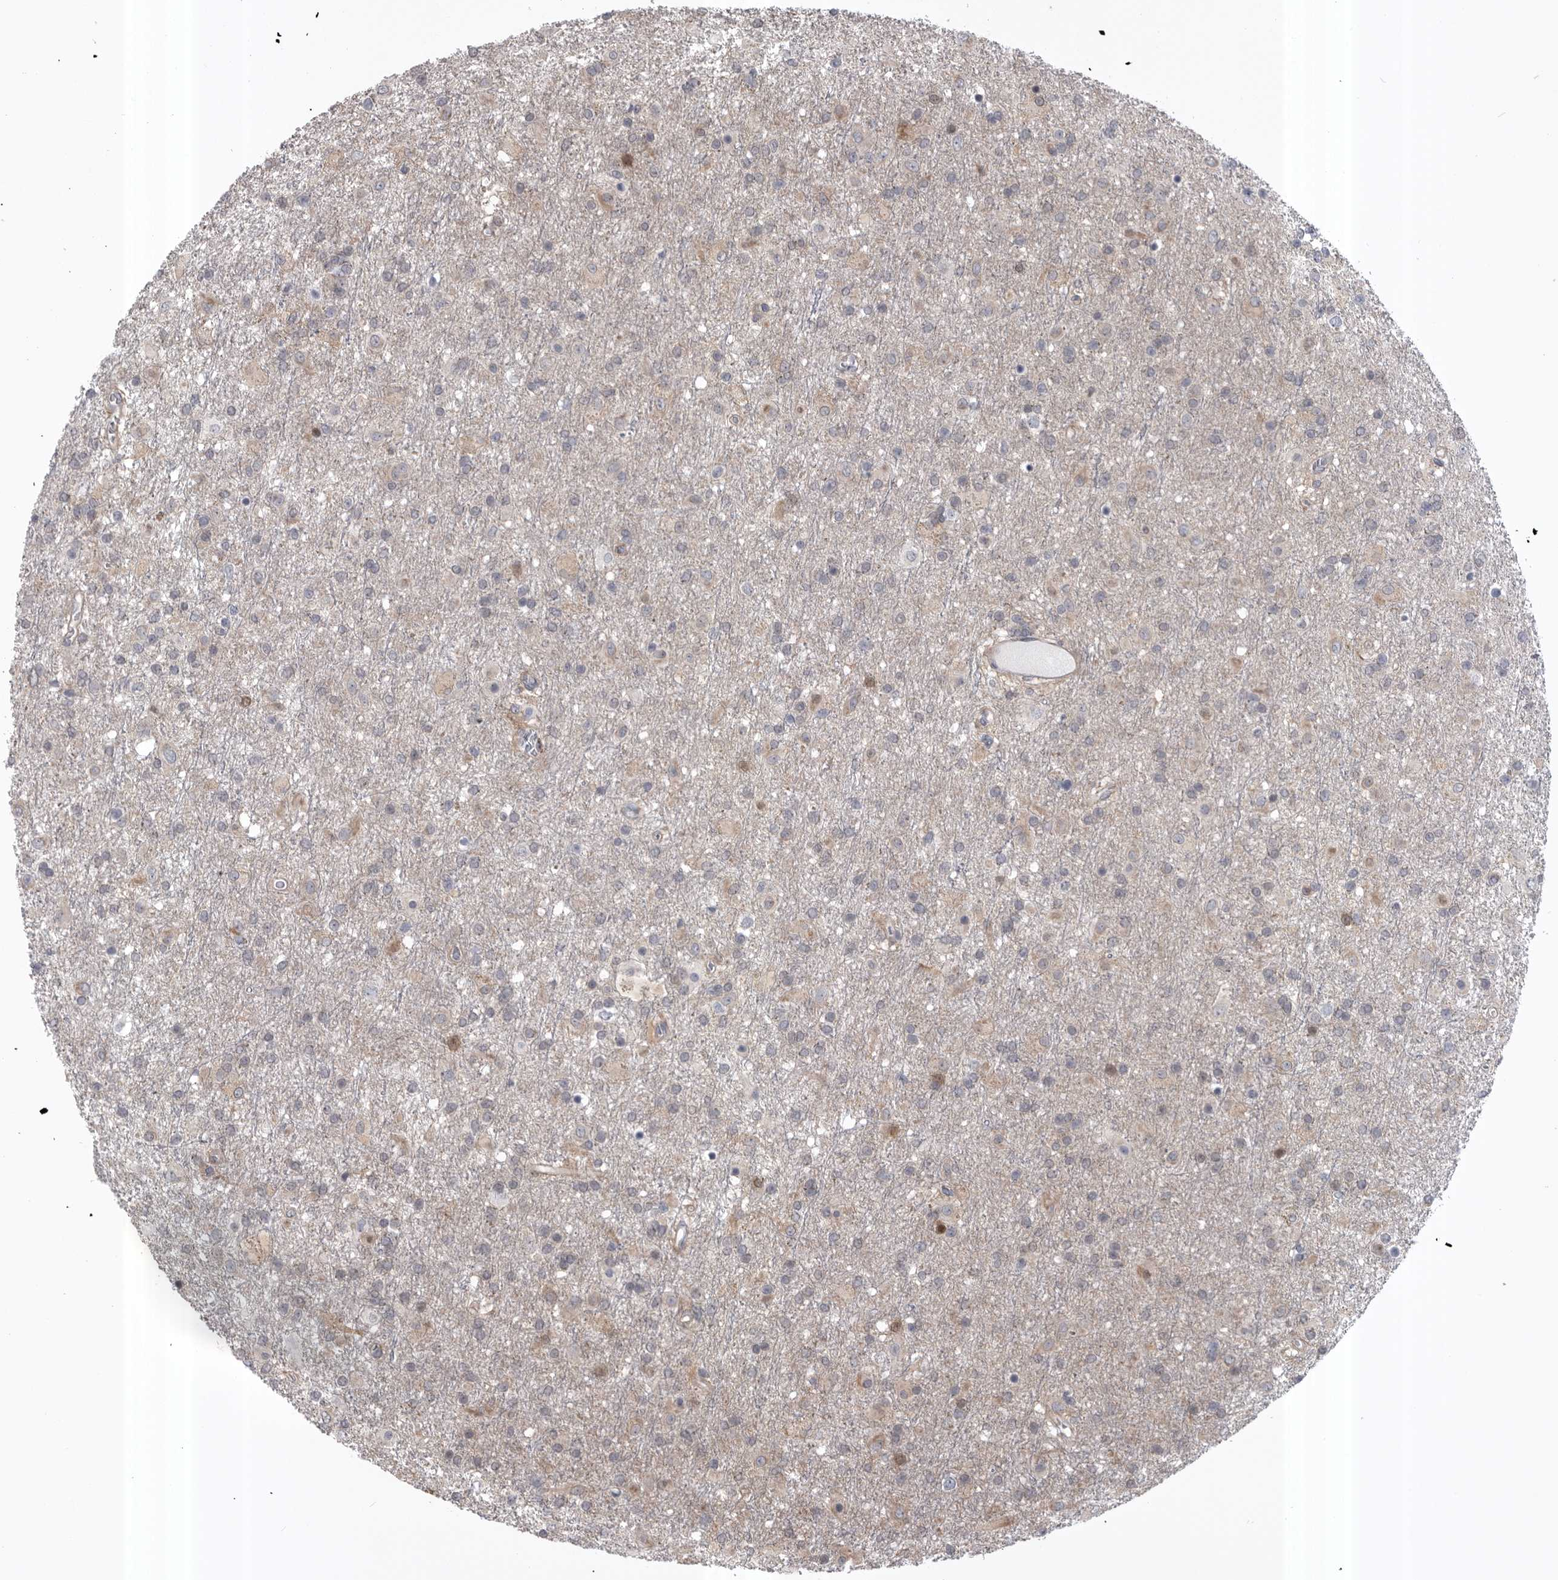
{"staining": {"intensity": "weak", "quantity": "25%-75%", "location": "cytoplasmic/membranous"}, "tissue": "glioma", "cell_type": "Tumor cells", "image_type": "cancer", "snomed": [{"axis": "morphology", "description": "Glioma, malignant, Low grade"}, {"axis": "topography", "description": "Brain"}], "caption": "Low-grade glioma (malignant) tissue reveals weak cytoplasmic/membranous positivity in approximately 25%-75% of tumor cells", "gene": "RAB3GAP2", "patient": {"sex": "male", "age": 65}}